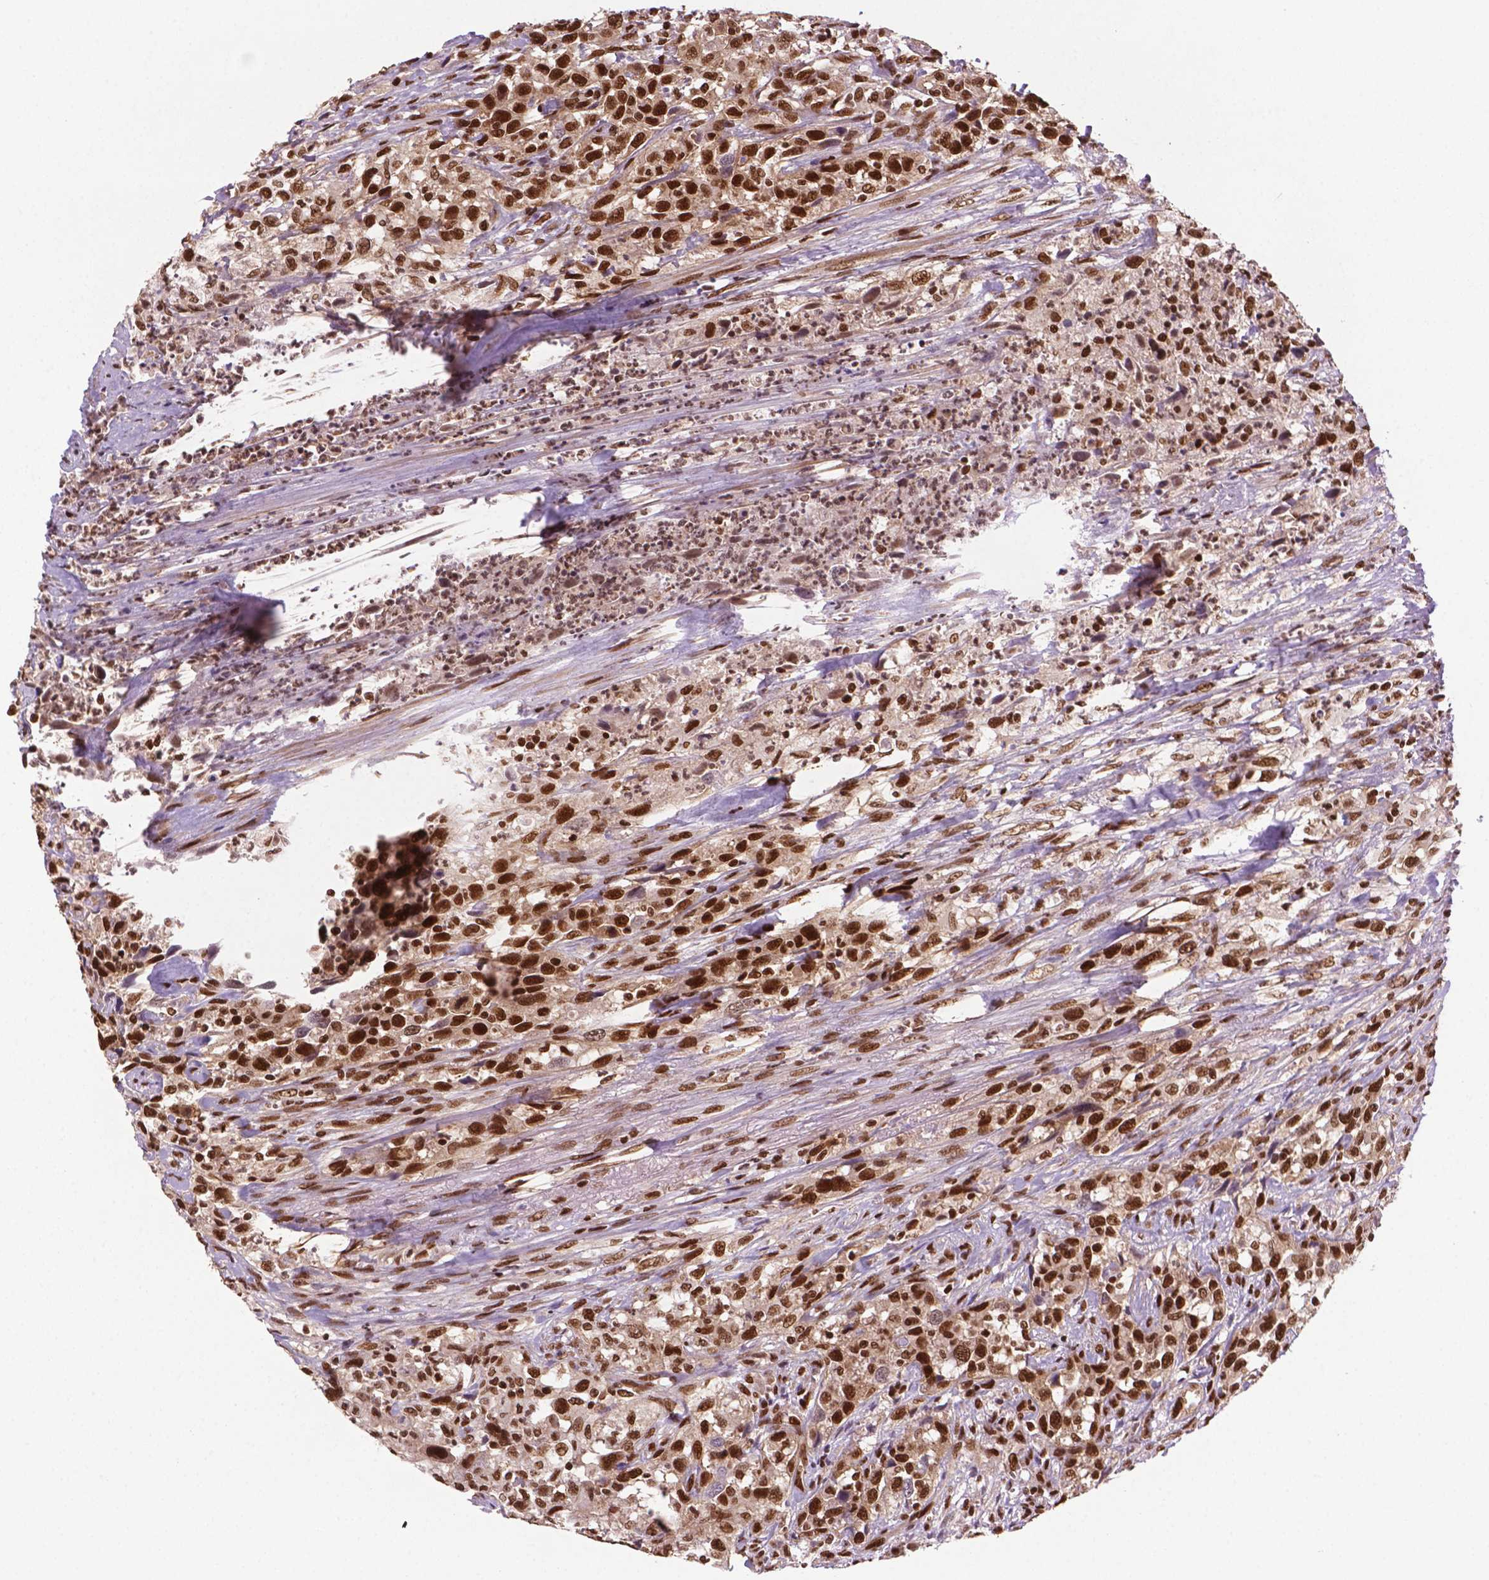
{"staining": {"intensity": "strong", "quantity": ">75%", "location": "nuclear"}, "tissue": "urothelial cancer", "cell_type": "Tumor cells", "image_type": "cancer", "snomed": [{"axis": "morphology", "description": "Urothelial carcinoma, NOS"}, {"axis": "morphology", "description": "Urothelial carcinoma, High grade"}, {"axis": "topography", "description": "Urinary bladder"}], "caption": "A histopathology image of urothelial cancer stained for a protein exhibits strong nuclear brown staining in tumor cells. The staining was performed using DAB (3,3'-diaminobenzidine), with brown indicating positive protein expression. Nuclei are stained blue with hematoxylin.", "gene": "SIRT6", "patient": {"sex": "female", "age": 64}}